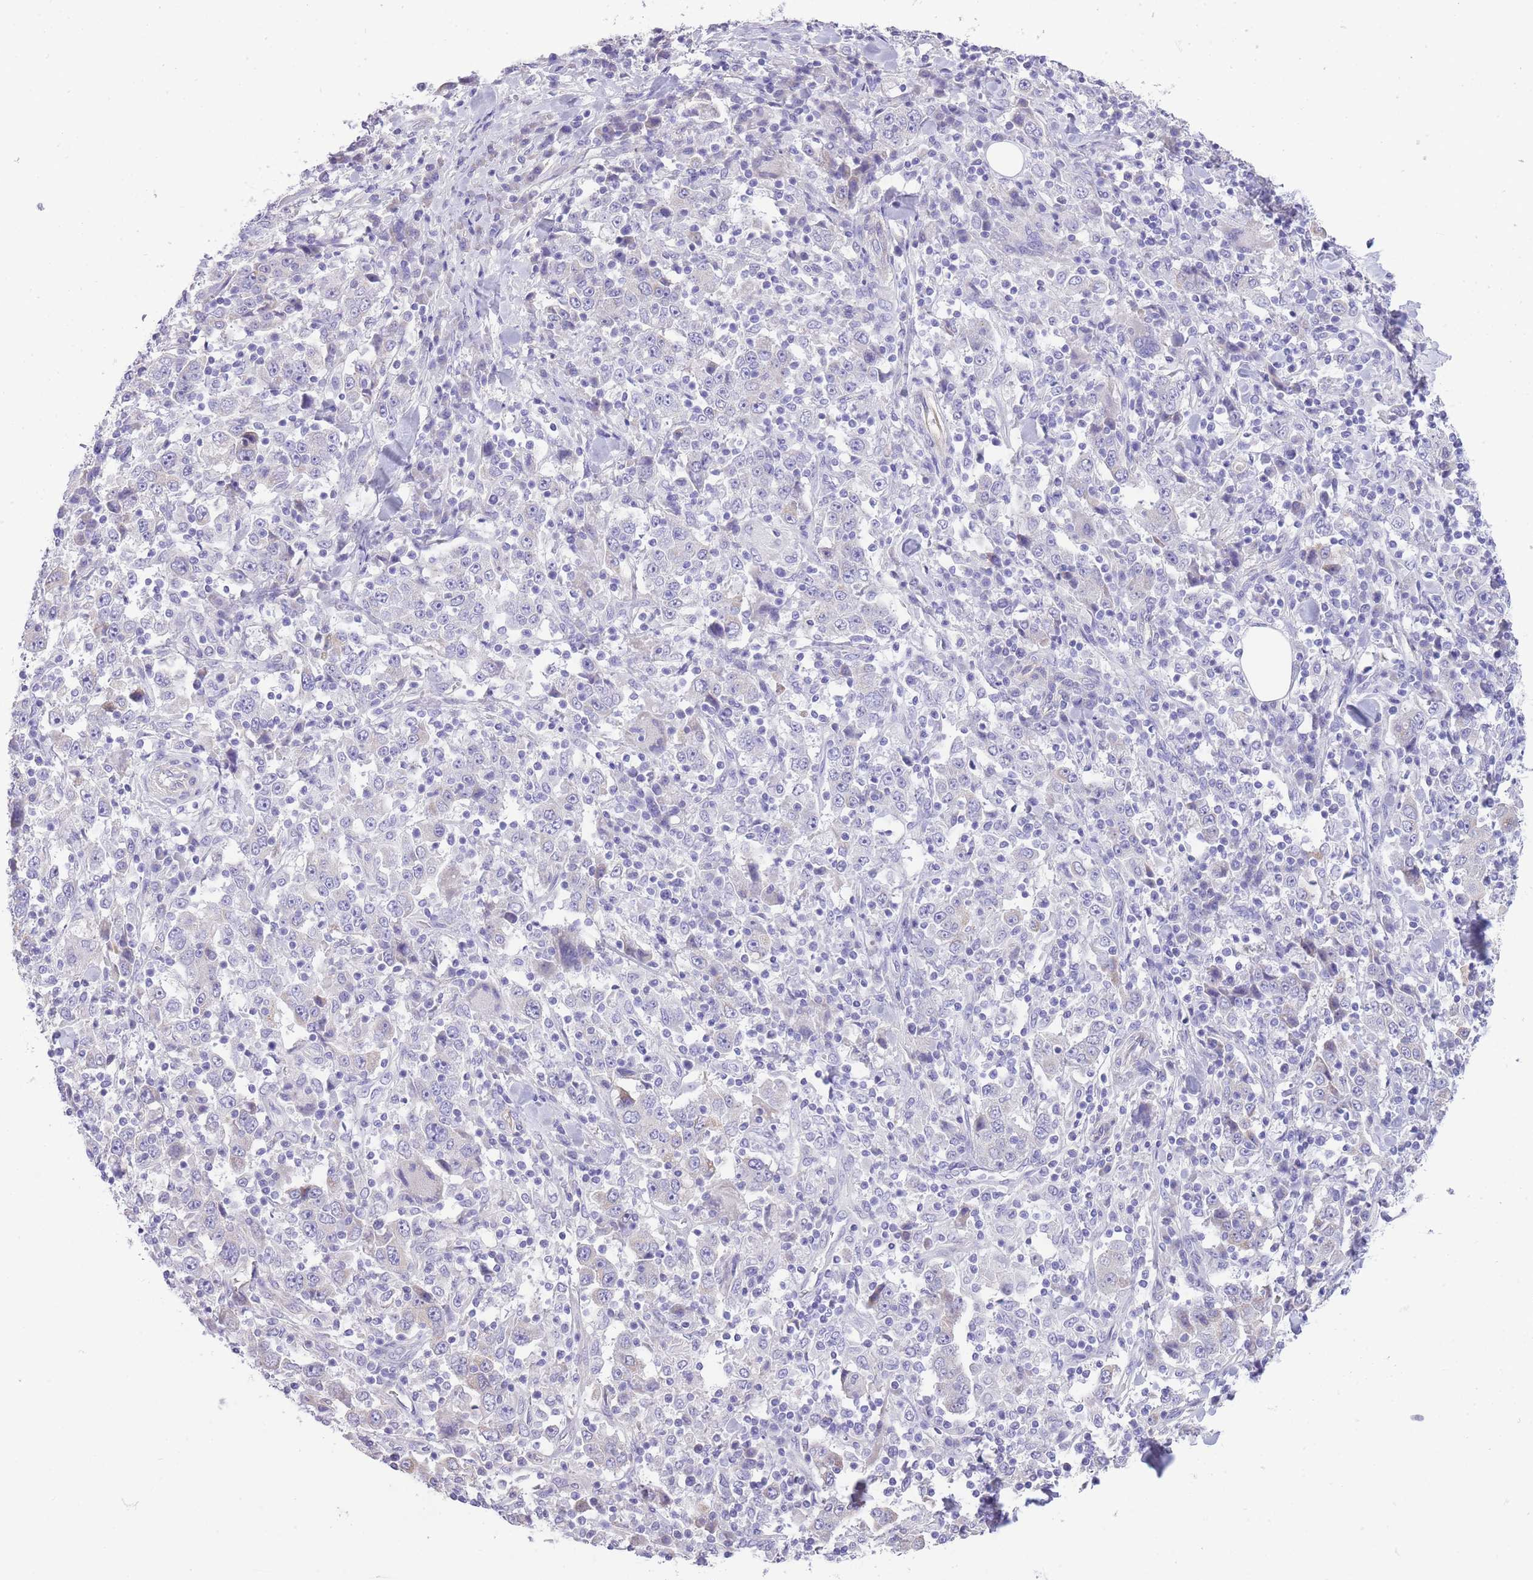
{"staining": {"intensity": "negative", "quantity": "none", "location": "none"}, "tissue": "stomach cancer", "cell_type": "Tumor cells", "image_type": "cancer", "snomed": [{"axis": "morphology", "description": "Normal tissue, NOS"}, {"axis": "morphology", "description": "Adenocarcinoma, NOS"}, {"axis": "topography", "description": "Stomach, upper"}, {"axis": "topography", "description": "Stomach"}], "caption": "Histopathology image shows no protein positivity in tumor cells of stomach cancer (adenocarcinoma) tissue.", "gene": "RHOU", "patient": {"sex": "male", "age": 59}}